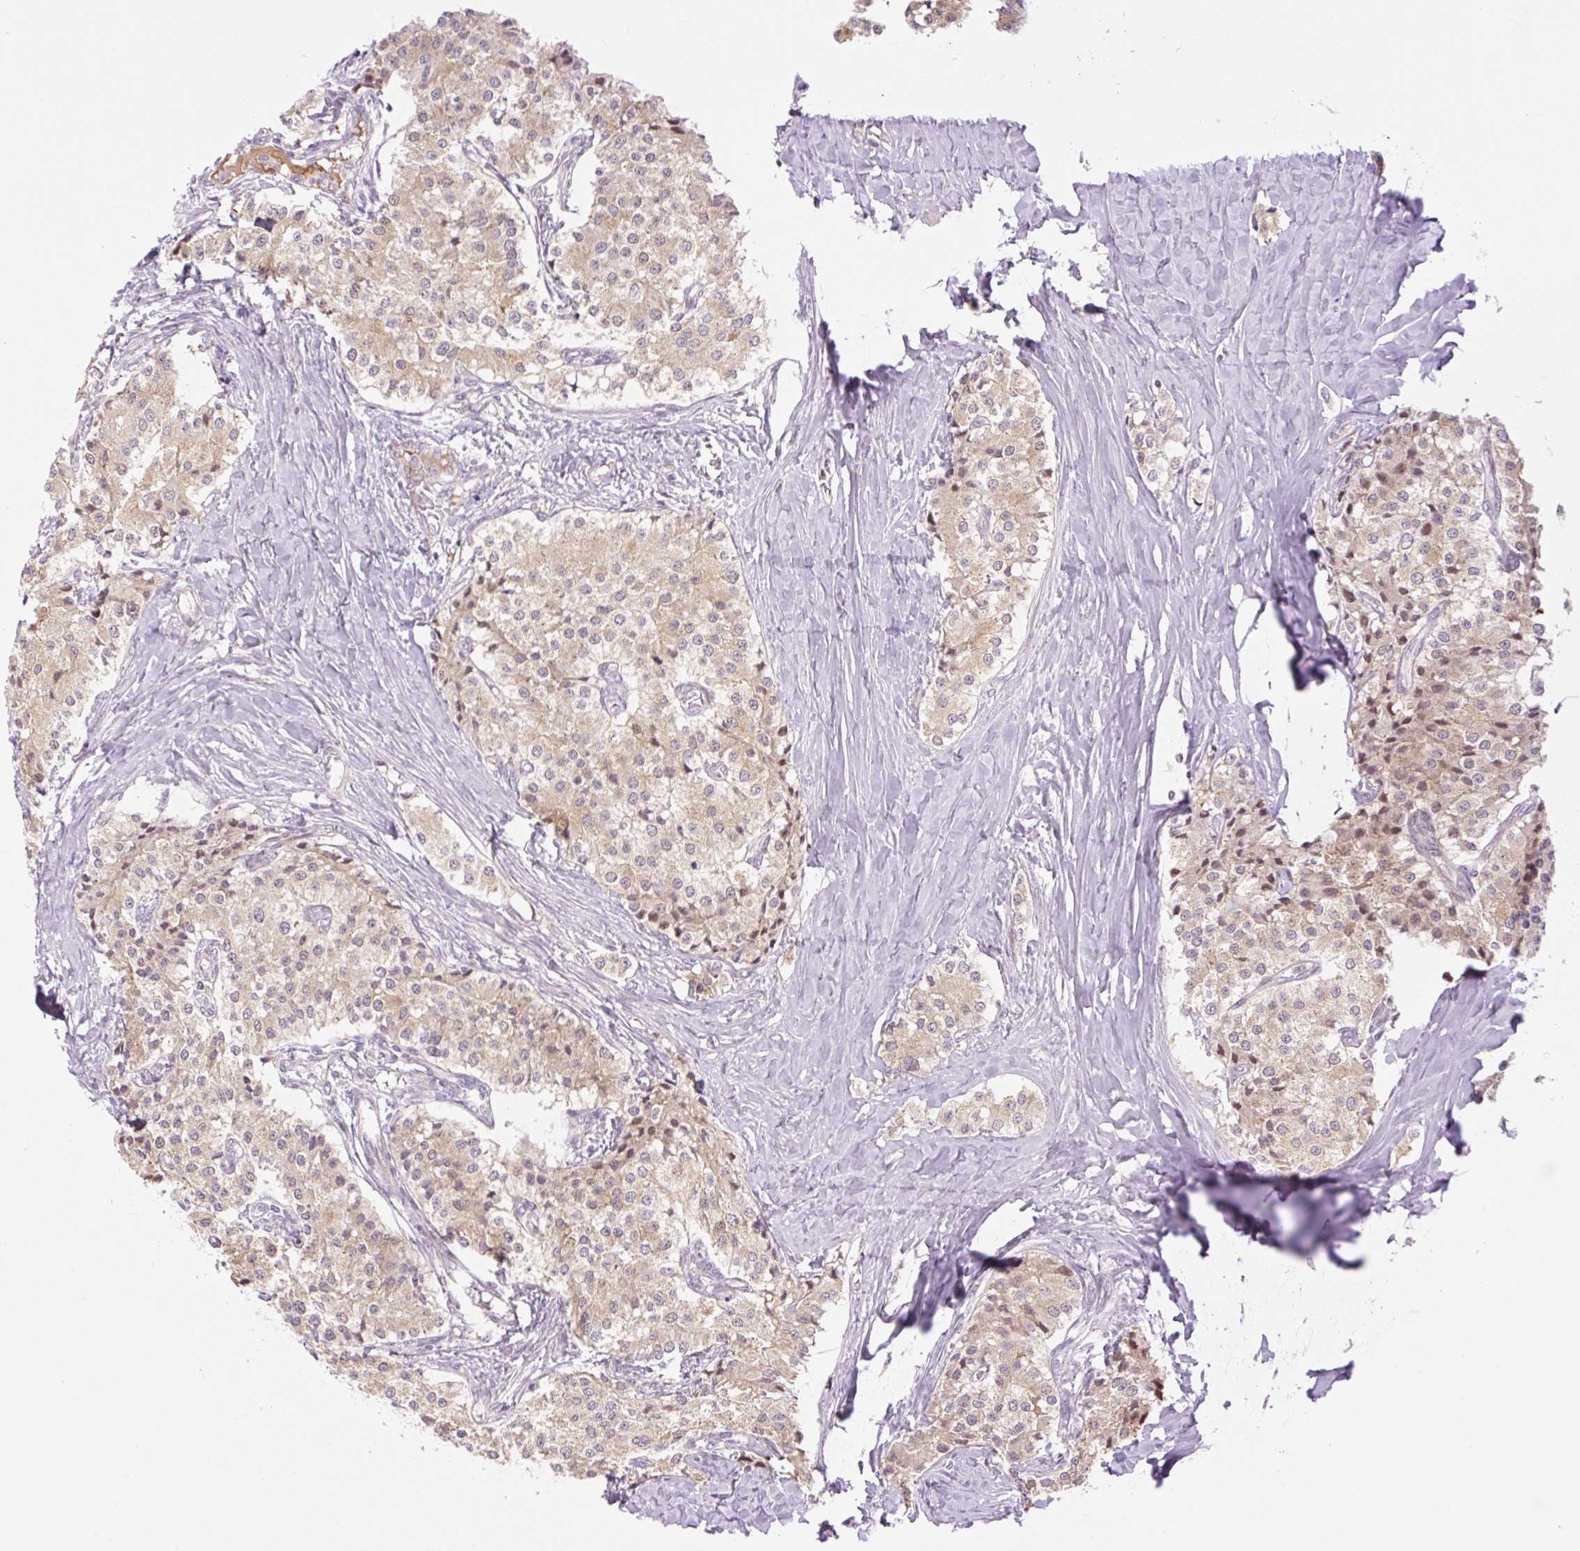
{"staining": {"intensity": "weak", "quantity": "25%-75%", "location": "cytoplasmic/membranous,nuclear"}, "tissue": "carcinoid", "cell_type": "Tumor cells", "image_type": "cancer", "snomed": [{"axis": "morphology", "description": "Carcinoid, malignant, NOS"}, {"axis": "topography", "description": "Colon"}], "caption": "A brown stain labels weak cytoplasmic/membranous and nuclear positivity of a protein in human carcinoid tumor cells.", "gene": "ZNF394", "patient": {"sex": "female", "age": 52}}